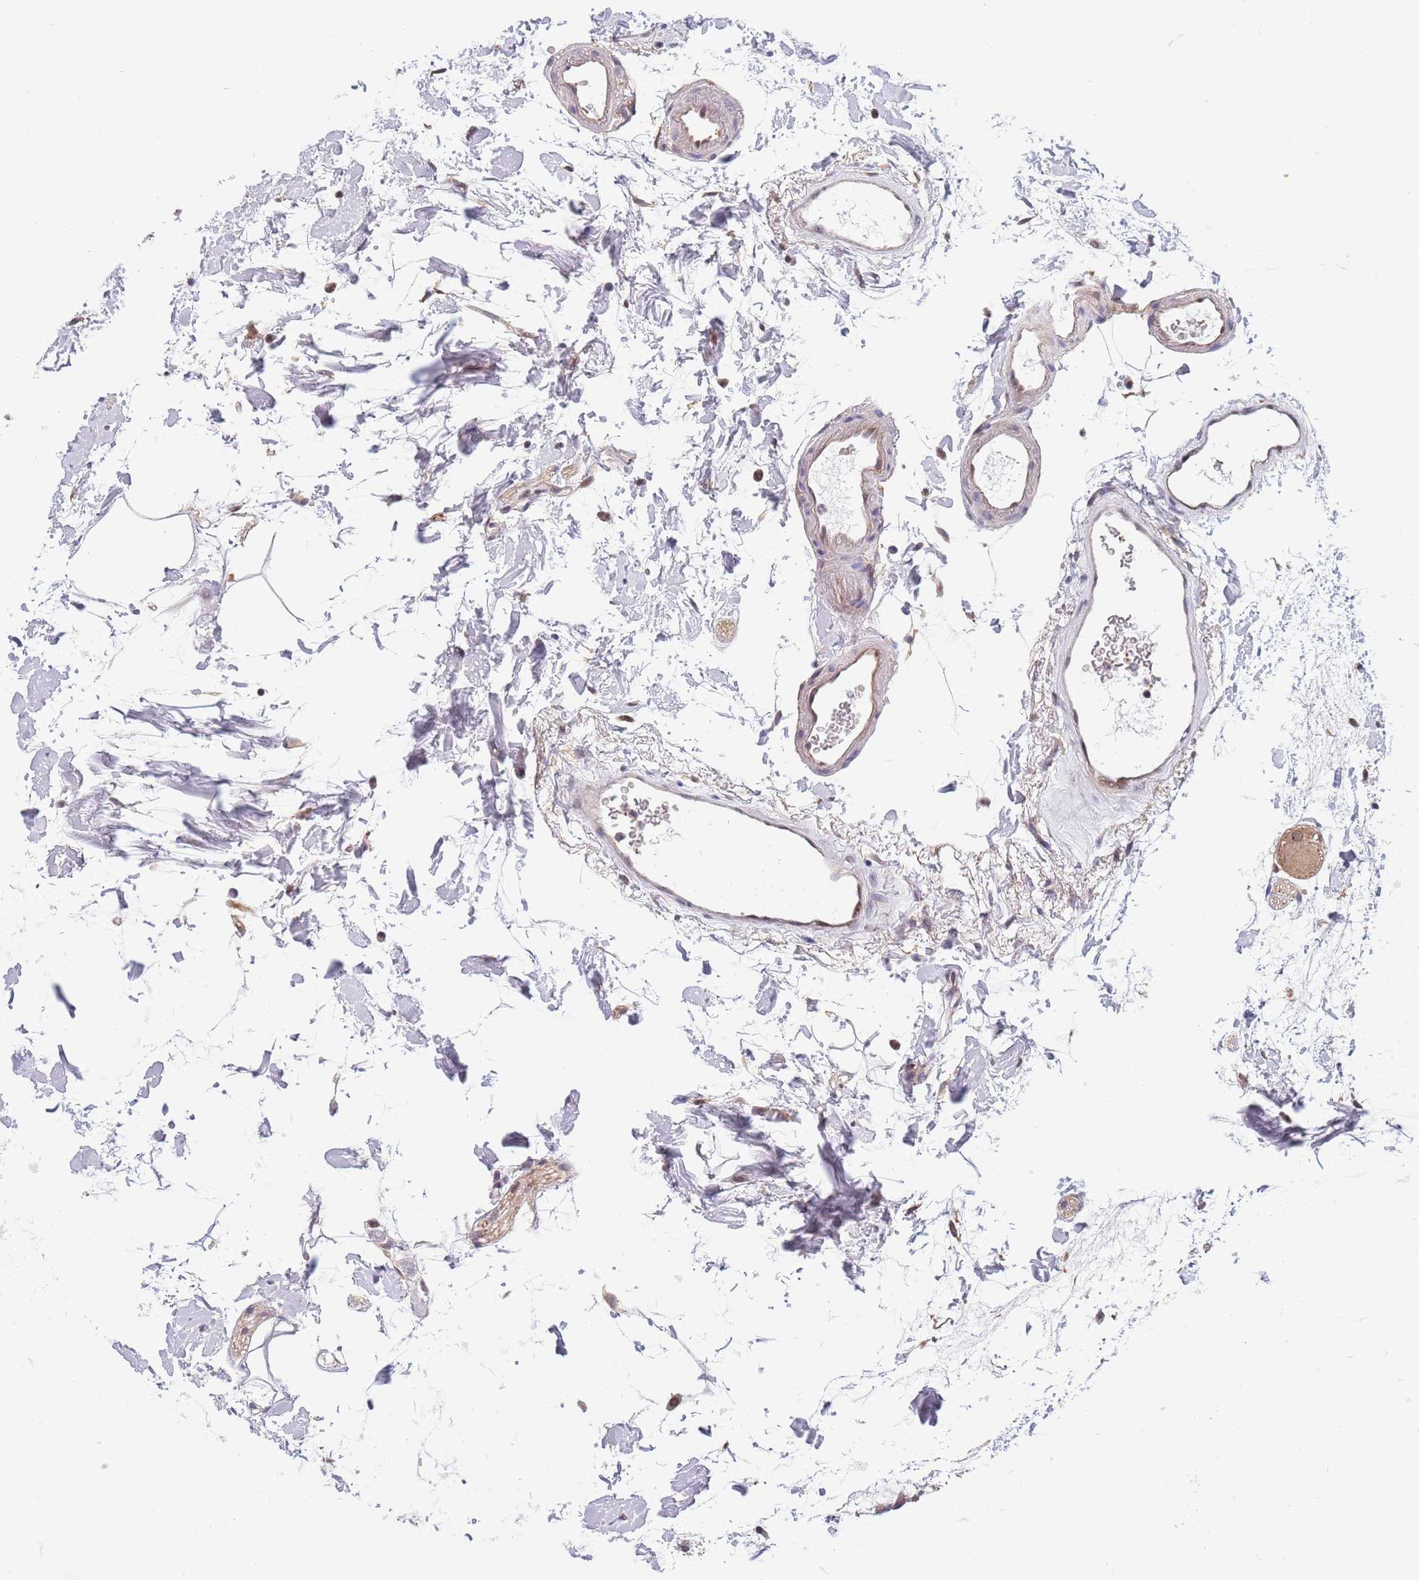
{"staining": {"intensity": "moderate", "quantity": "25%-75%", "location": "cytoplasmic/membranous,nuclear"}, "tissue": "colon", "cell_type": "Endothelial cells", "image_type": "normal", "snomed": [{"axis": "morphology", "description": "Normal tissue, NOS"}, {"axis": "topography", "description": "Colon"}], "caption": "Benign colon shows moderate cytoplasmic/membranous,nuclear staining in approximately 25%-75% of endothelial cells.", "gene": "TBX10", "patient": {"sex": "female", "age": 84}}